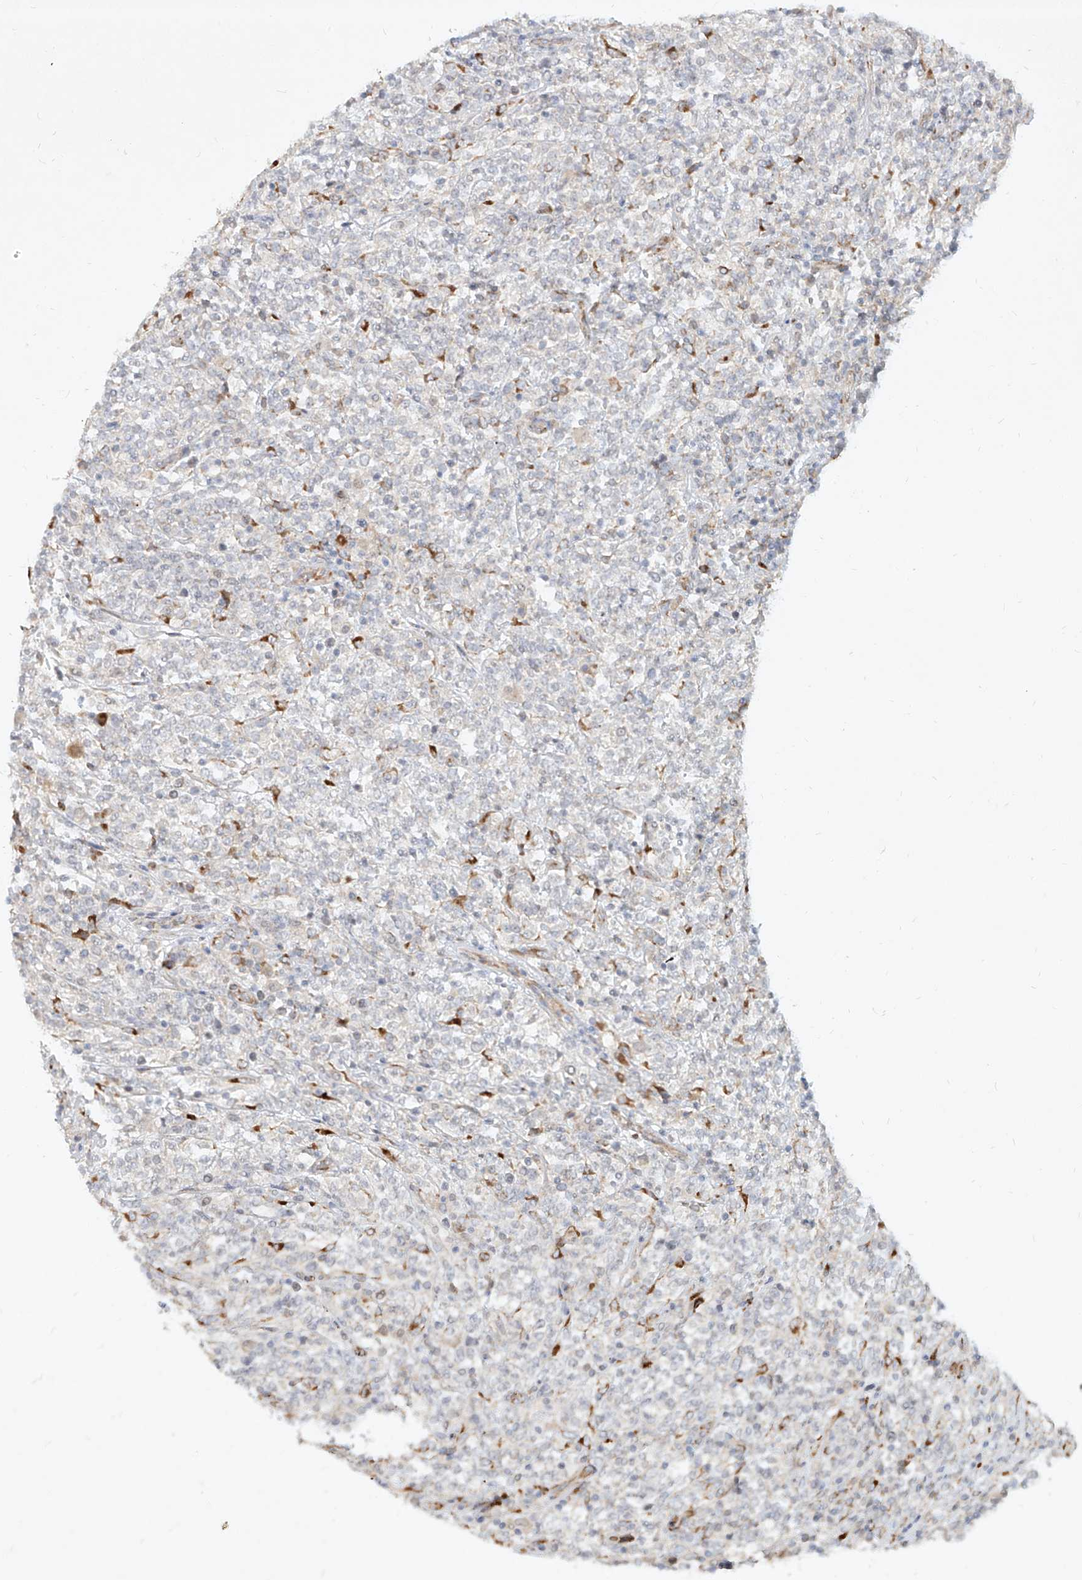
{"staining": {"intensity": "negative", "quantity": "none", "location": "none"}, "tissue": "lymphoma", "cell_type": "Tumor cells", "image_type": "cancer", "snomed": [{"axis": "morphology", "description": "Malignant lymphoma, non-Hodgkin's type, High grade"}, {"axis": "topography", "description": "Soft tissue"}], "caption": "Tumor cells show no significant protein staining in lymphoma. (DAB (3,3'-diaminobenzidine) immunohistochemistry (IHC) with hematoxylin counter stain).", "gene": "CD209", "patient": {"sex": "male", "age": 18}}